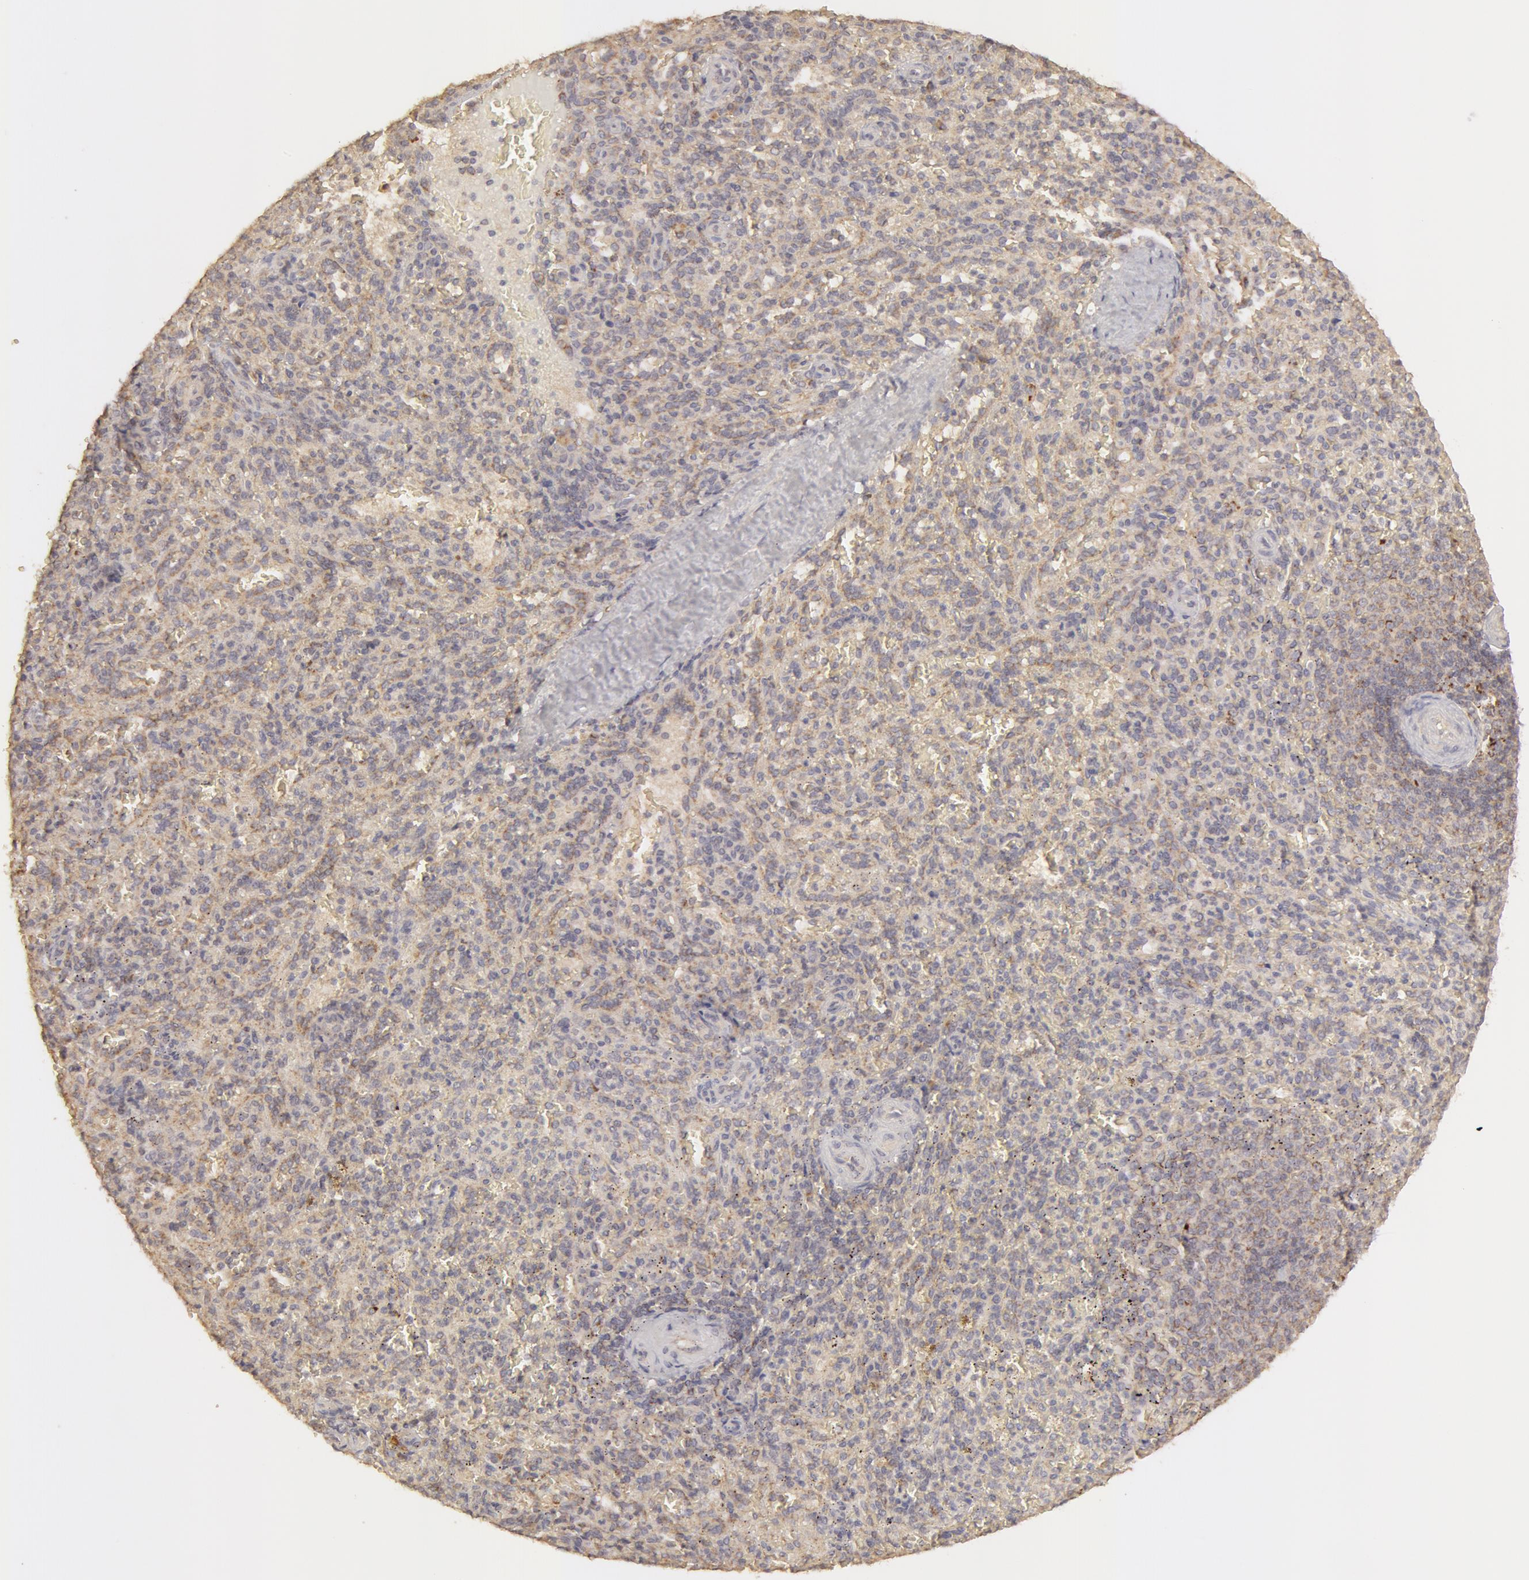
{"staining": {"intensity": "negative", "quantity": "none", "location": "none"}, "tissue": "spleen", "cell_type": "Cells in red pulp", "image_type": "normal", "snomed": [{"axis": "morphology", "description": "Normal tissue, NOS"}, {"axis": "topography", "description": "Spleen"}], "caption": "Immunohistochemistry (IHC) of normal spleen demonstrates no expression in cells in red pulp.", "gene": "ADPRH", "patient": {"sex": "female", "age": 21}}